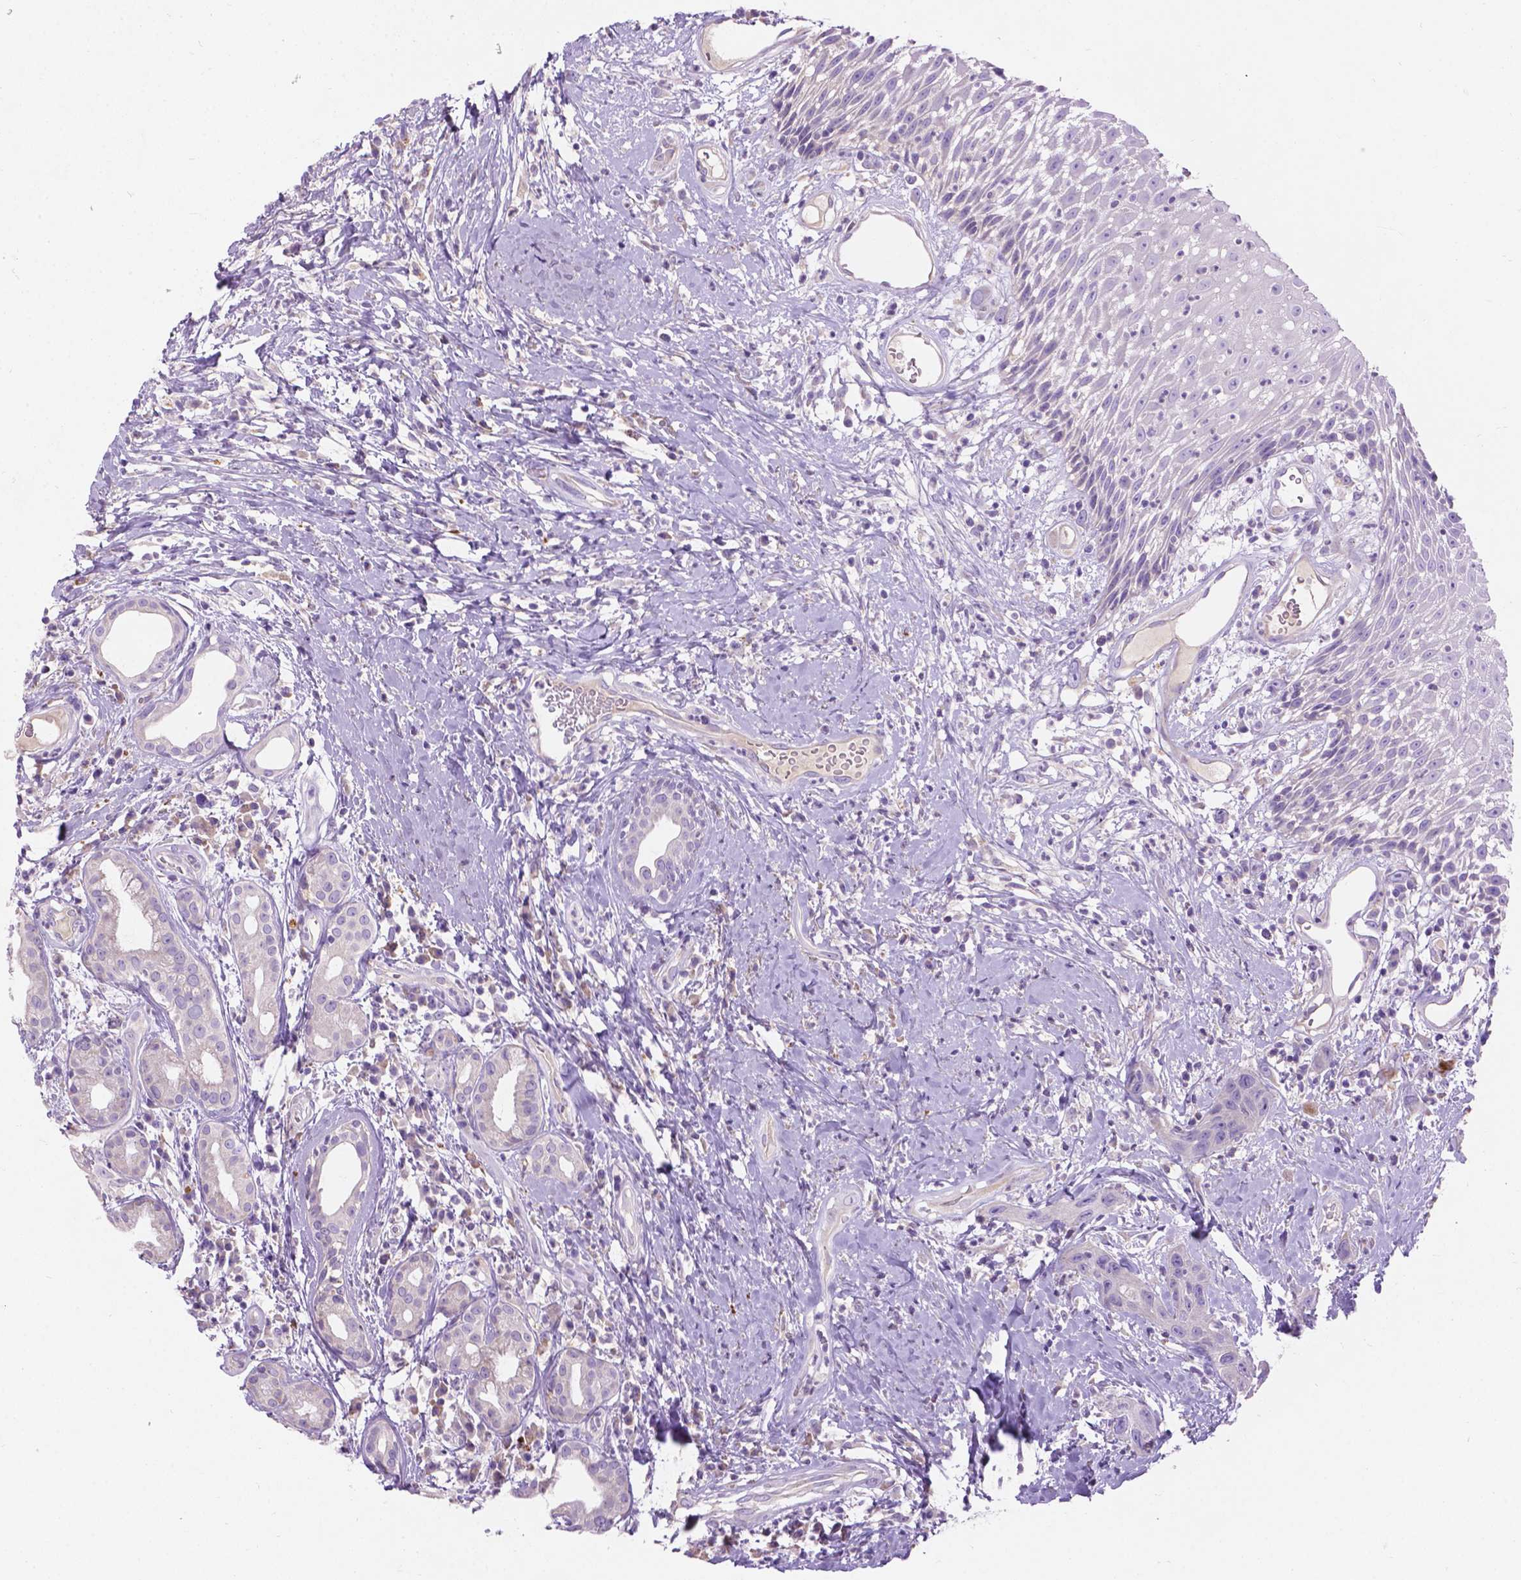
{"staining": {"intensity": "negative", "quantity": "none", "location": "none"}, "tissue": "head and neck cancer", "cell_type": "Tumor cells", "image_type": "cancer", "snomed": [{"axis": "morphology", "description": "Squamous cell carcinoma, NOS"}, {"axis": "topography", "description": "Head-Neck"}], "caption": "This image is of head and neck cancer stained with immunohistochemistry (IHC) to label a protein in brown with the nuclei are counter-stained blue. There is no expression in tumor cells. (DAB (3,3'-diaminobenzidine) IHC, high magnification).", "gene": "NOXO1", "patient": {"sex": "male", "age": 57}}